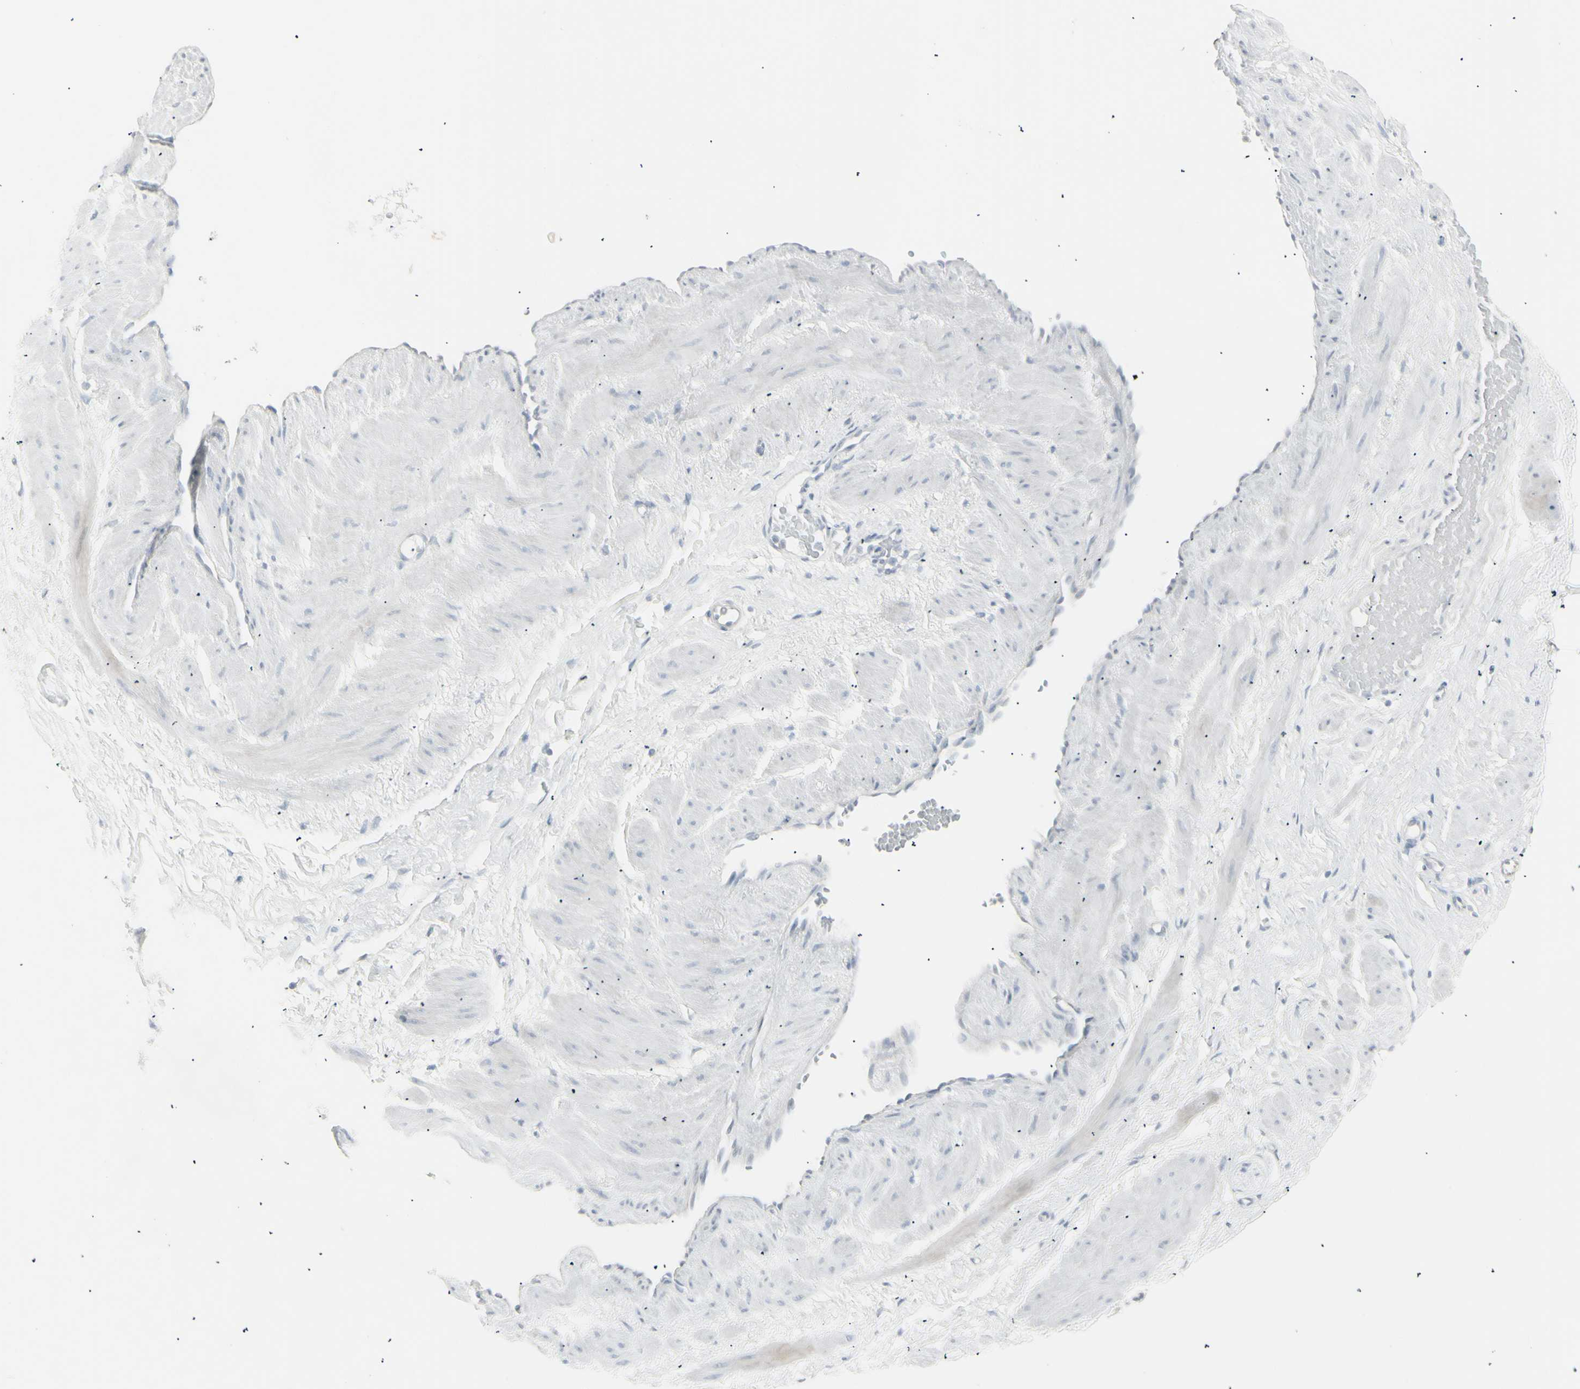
{"staining": {"intensity": "negative", "quantity": "none", "location": "none"}, "tissue": "adipose tissue", "cell_type": "Adipocytes", "image_type": "normal", "snomed": [{"axis": "morphology", "description": "Normal tissue, NOS"}, {"axis": "topography", "description": "Soft tissue"}, {"axis": "topography", "description": "Vascular tissue"}], "caption": "This is an immunohistochemistry (IHC) histopathology image of benign human adipose tissue. There is no positivity in adipocytes.", "gene": "YBX2", "patient": {"sex": "female", "age": 35}}